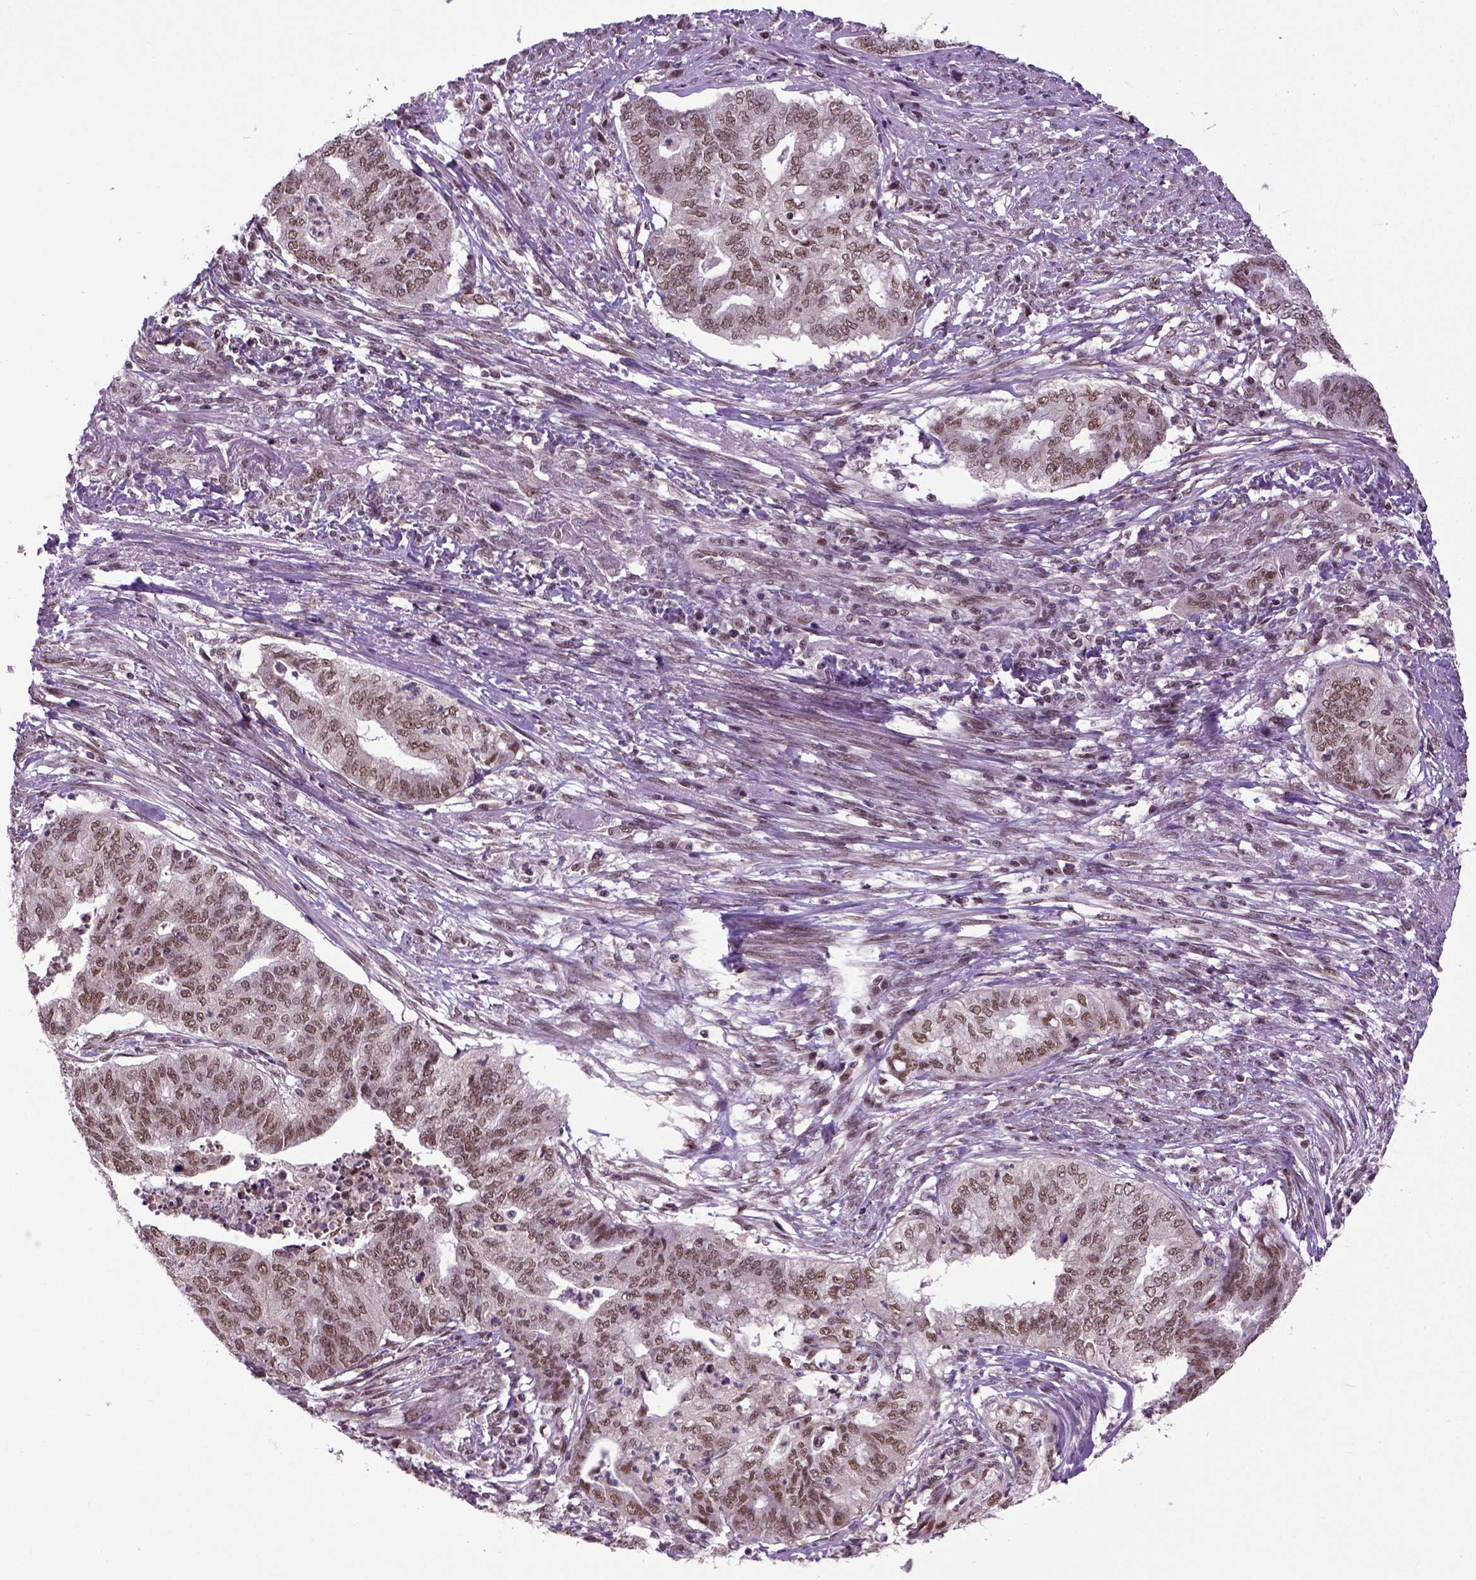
{"staining": {"intensity": "moderate", "quantity": ">75%", "location": "nuclear"}, "tissue": "endometrial cancer", "cell_type": "Tumor cells", "image_type": "cancer", "snomed": [{"axis": "morphology", "description": "Adenocarcinoma, NOS"}, {"axis": "topography", "description": "Endometrium"}], "caption": "This photomicrograph demonstrates endometrial cancer (adenocarcinoma) stained with immunohistochemistry (IHC) to label a protein in brown. The nuclear of tumor cells show moderate positivity for the protein. Nuclei are counter-stained blue.", "gene": "UBA3", "patient": {"sex": "female", "age": 79}}